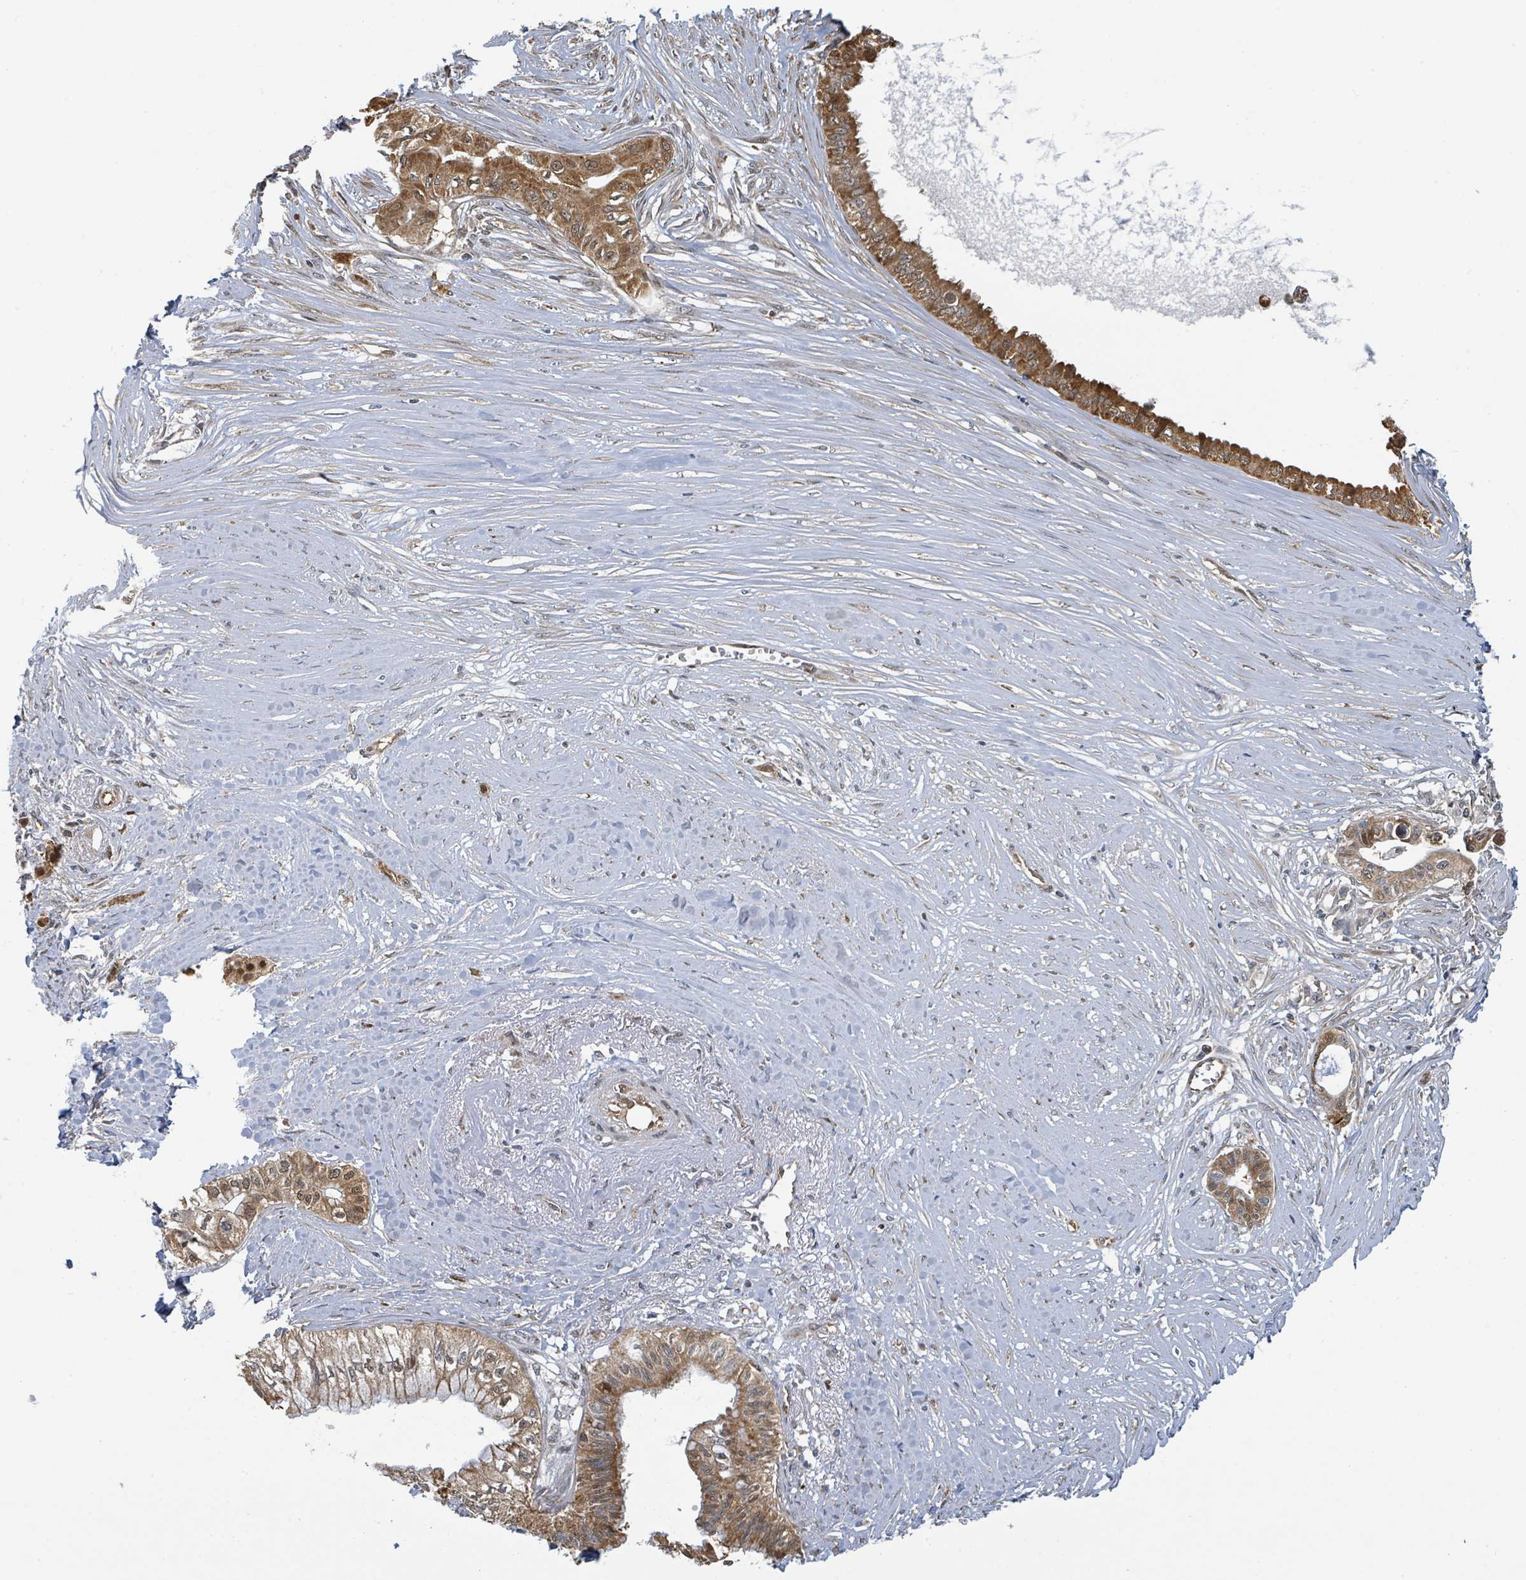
{"staining": {"intensity": "moderate", "quantity": ">75%", "location": "cytoplasmic/membranous,nuclear"}, "tissue": "pancreatic cancer", "cell_type": "Tumor cells", "image_type": "cancer", "snomed": [{"axis": "morphology", "description": "Adenocarcinoma, NOS"}, {"axis": "topography", "description": "Pancreas"}], "caption": "Immunohistochemistry photomicrograph of human pancreatic cancer stained for a protein (brown), which demonstrates medium levels of moderate cytoplasmic/membranous and nuclear positivity in about >75% of tumor cells.", "gene": "PSMB7", "patient": {"sex": "male", "age": 71}}